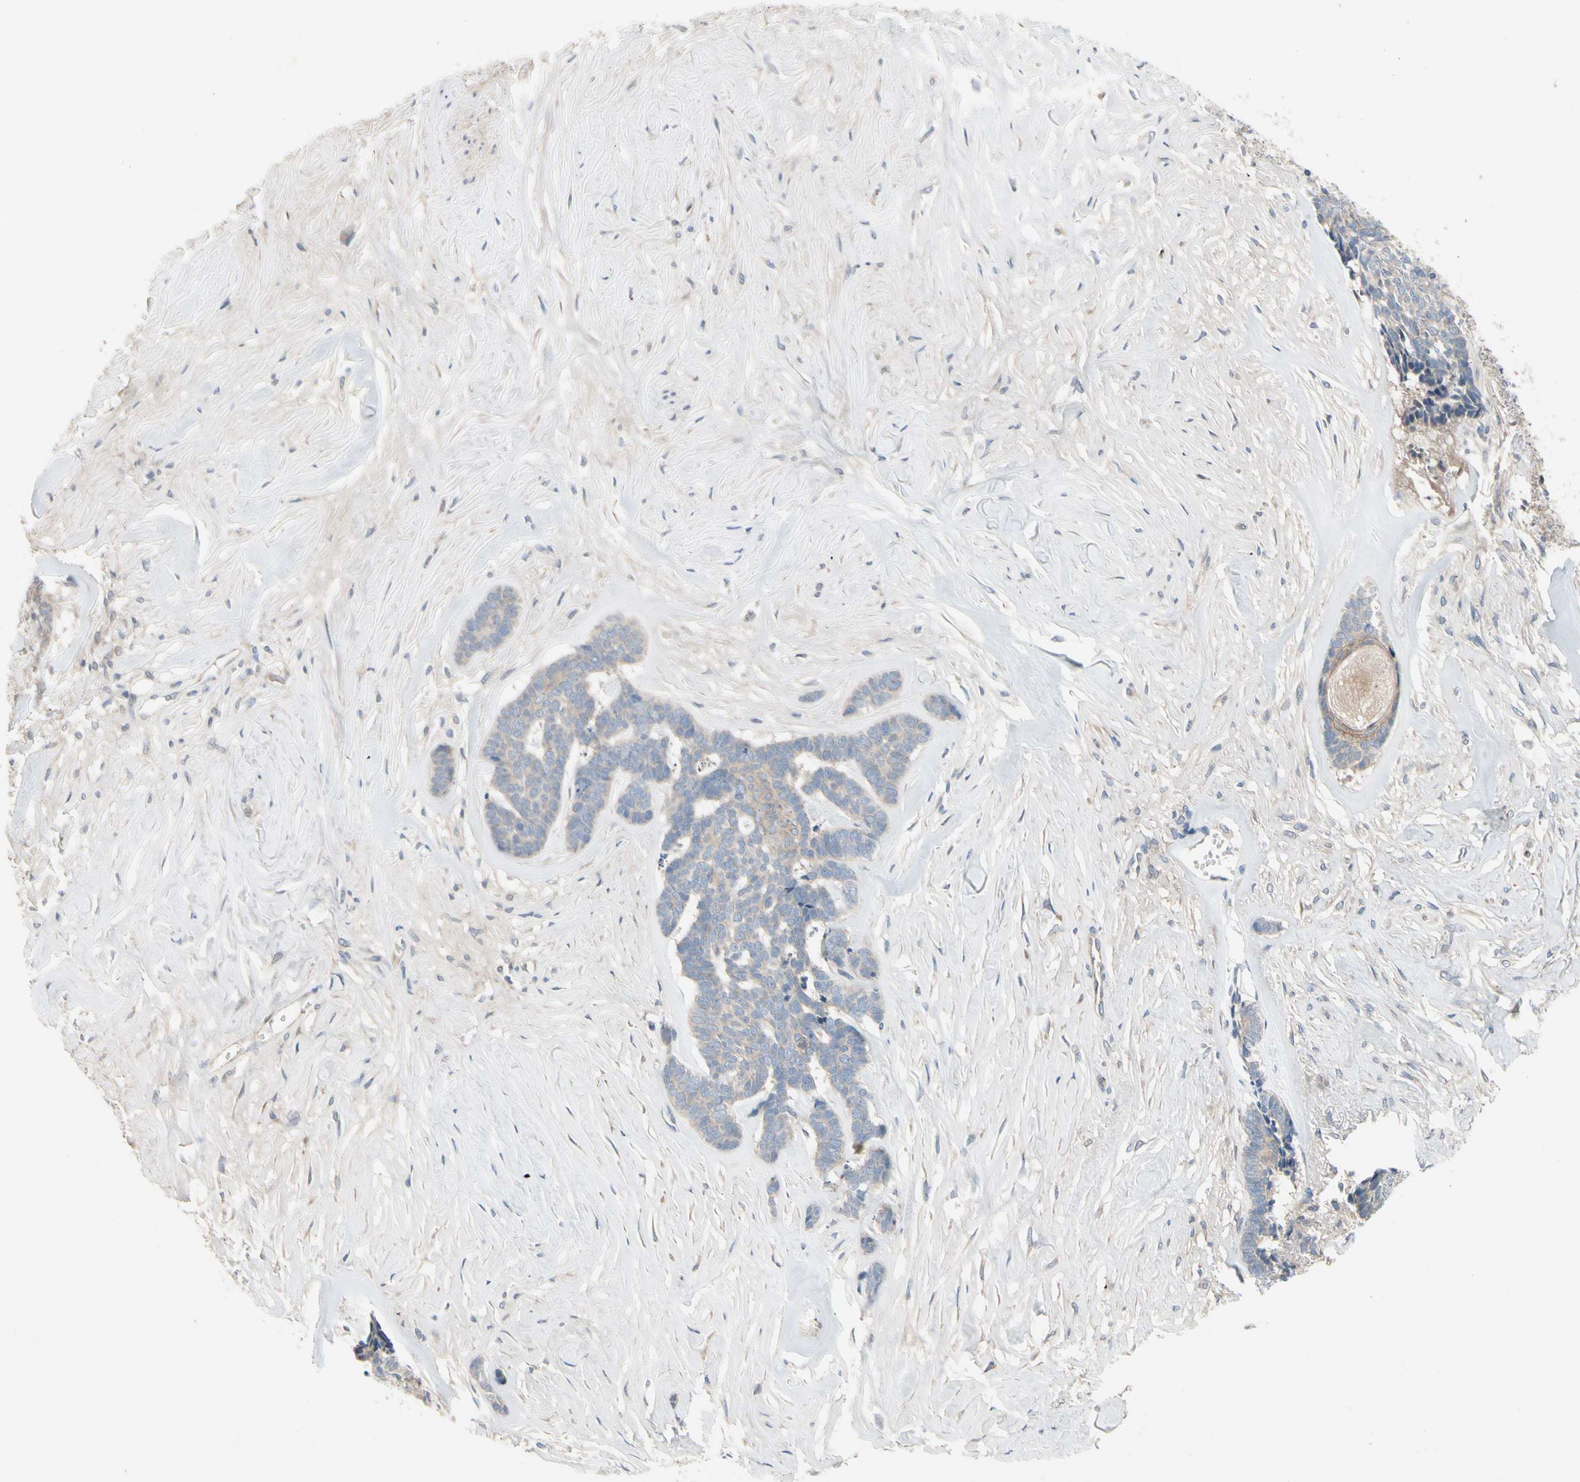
{"staining": {"intensity": "weak", "quantity": "<25%", "location": "cytoplasmic/membranous"}, "tissue": "skin cancer", "cell_type": "Tumor cells", "image_type": "cancer", "snomed": [{"axis": "morphology", "description": "Basal cell carcinoma"}, {"axis": "topography", "description": "Skin"}], "caption": "Protein analysis of skin basal cell carcinoma displays no significant positivity in tumor cells. Brightfield microscopy of IHC stained with DAB (brown) and hematoxylin (blue), captured at high magnification.", "gene": "ICAM5", "patient": {"sex": "male", "age": 84}}